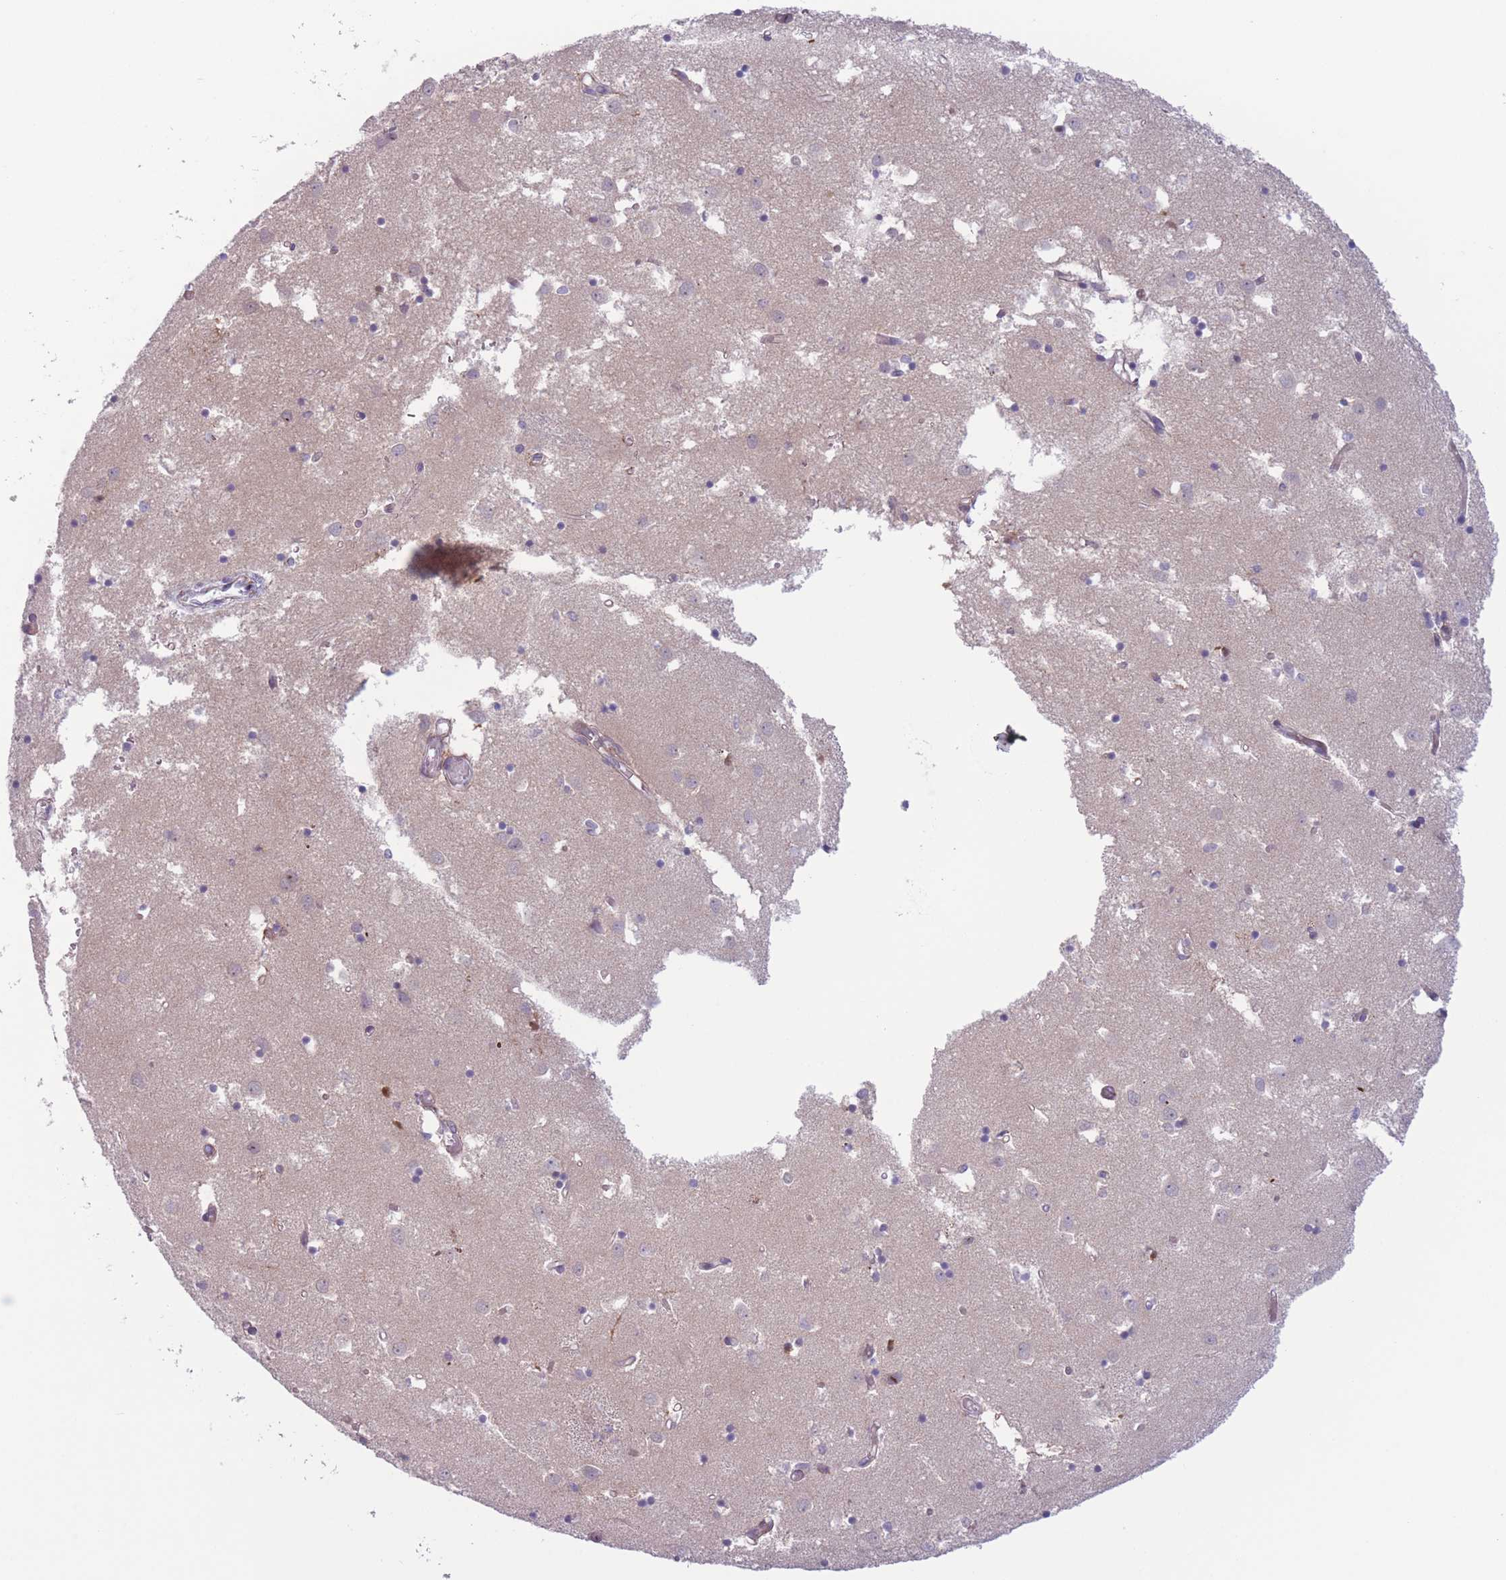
{"staining": {"intensity": "negative", "quantity": "none", "location": "none"}, "tissue": "caudate", "cell_type": "Glial cells", "image_type": "normal", "snomed": [{"axis": "morphology", "description": "Normal tissue, NOS"}, {"axis": "topography", "description": "Lateral ventricle wall"}], "caption": "Immunohistochemical staining of benign caudate reveals no significant positivity in glial cells.", "gene": "ENSG00000267179", "patient": {"sex": "male", "age": 70}}